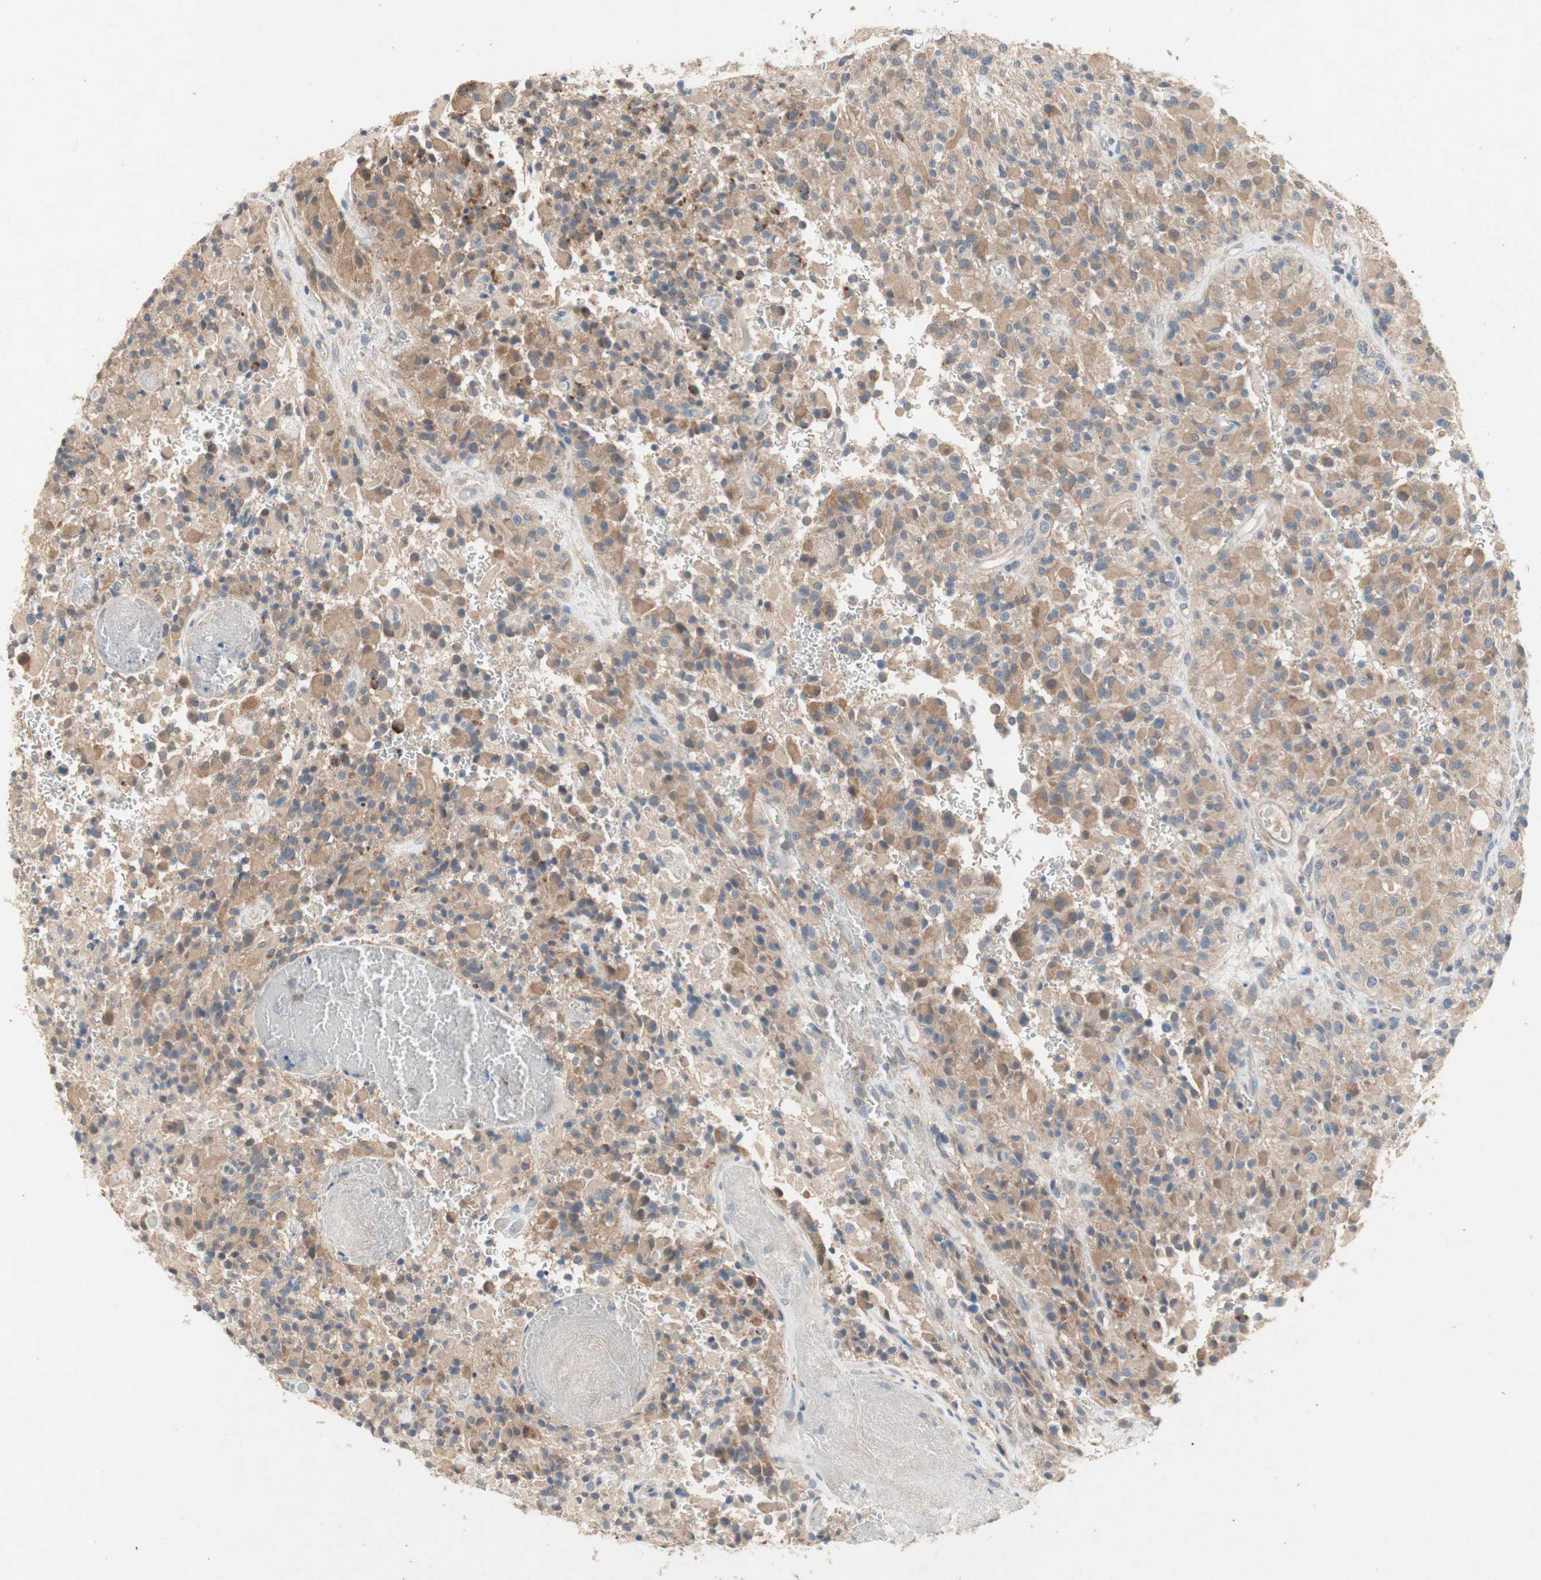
{"staining": {"intensity": "weak", "quantity": ">75%", "location": "cytoplasmic/membranous"}, "tissue": "glioma", "cell_type": "Tumor cells", "image_type": "cancer", "snomed": [{"axis": "morphology", "description": "Glioma, malignant, High grade"}, {"axis": "topography", "description": "Brain"}], "caption": "IHC histopathology image of neoplastic tissue: human high-grade glioma (malignant) stained using IHC reveals low levels of weak protein expression localized specifically in the cytoplasmic/membranous of tumor cells, appearing as a cytoplasmic/membranous brown color.", "gene": "NCLN", "patient": {"sex": "male", "age": 71}}